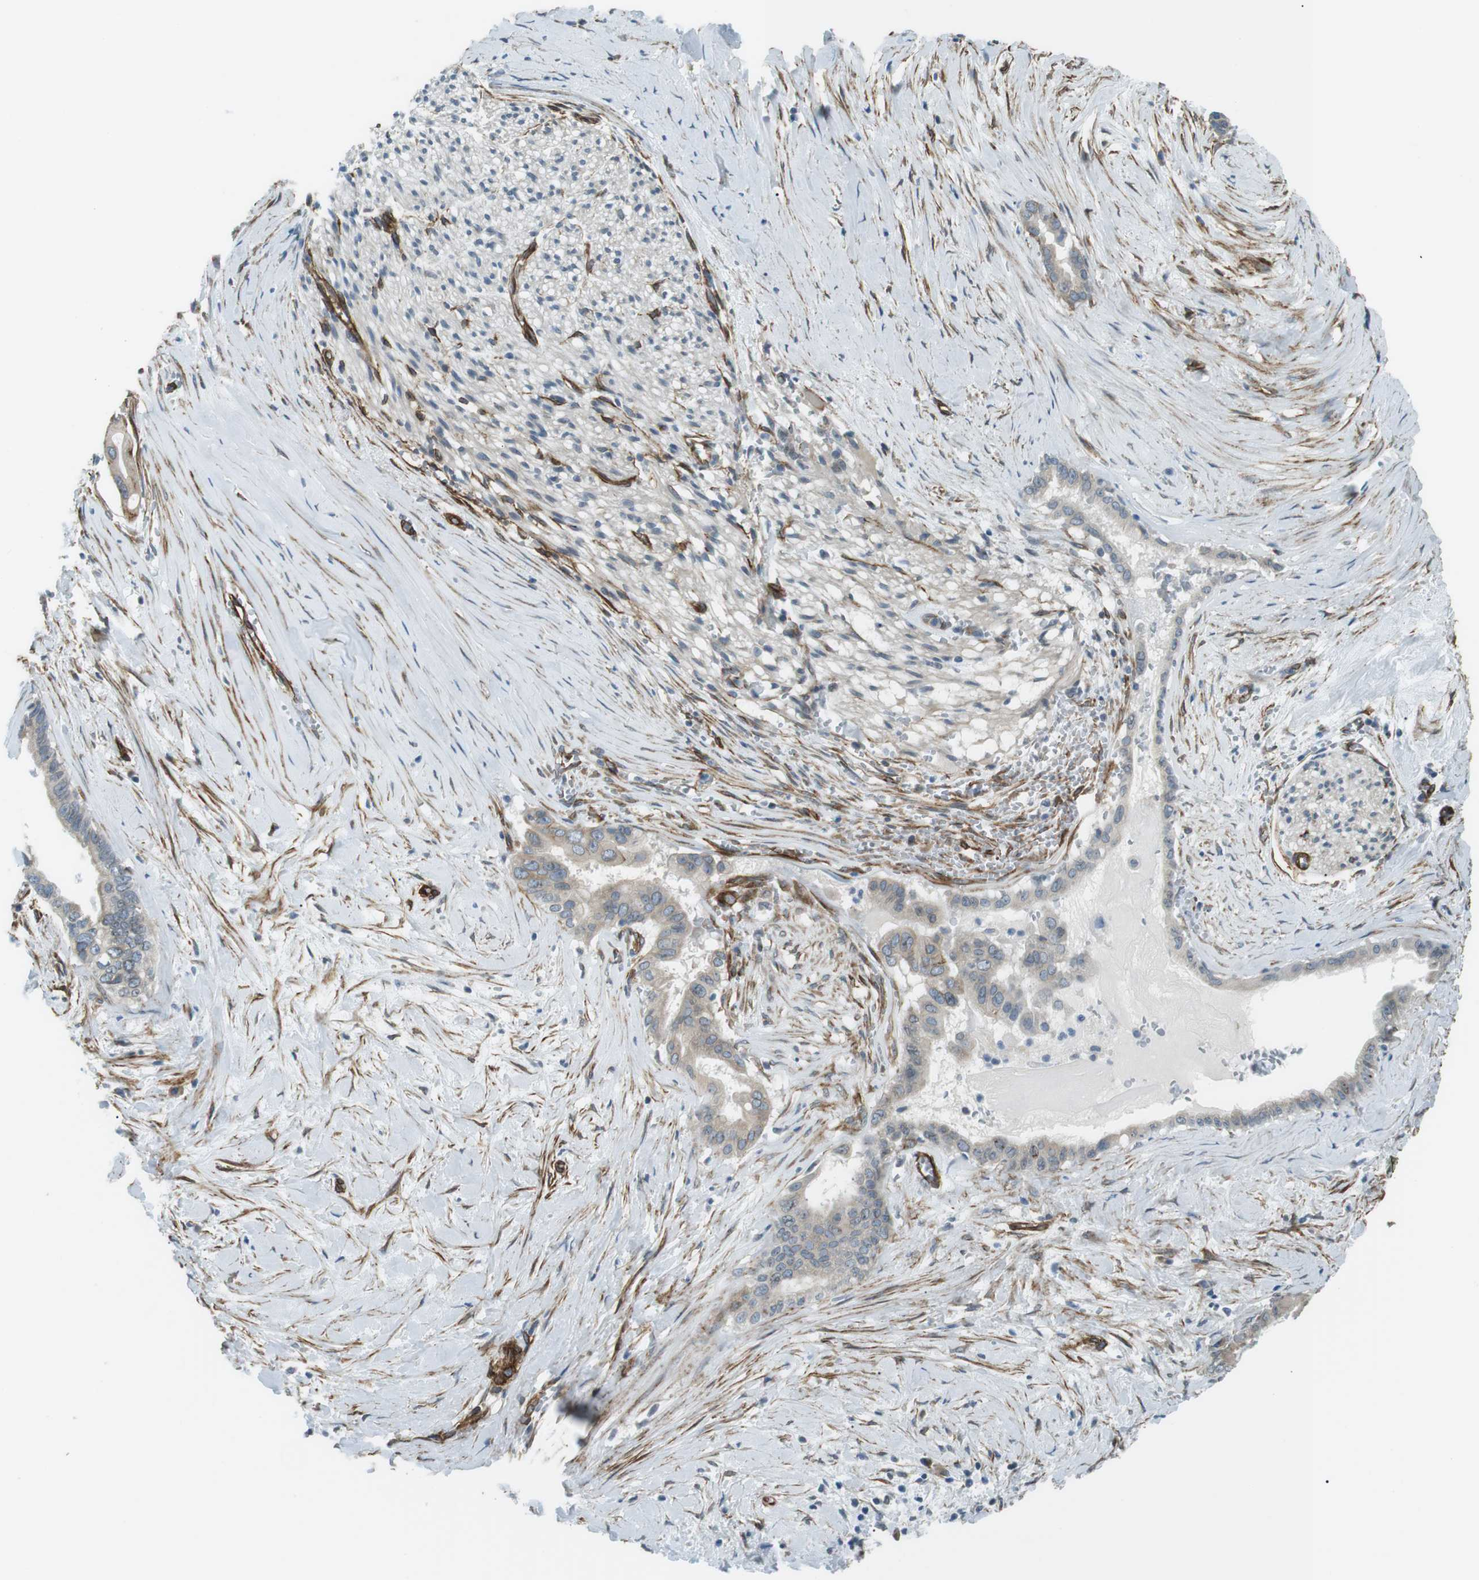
{"staining": {"intensity": "moderate", "quantity": "<25%", "location": "cytoplasmic/membranous"}, "tissue": "pancreatic cancer", "cell_type": "Tumor cells", "image_type": "cancer", "snomed": [{"axis": "morphology", "description": "Adenocarcinoma, NOS"}, {"axis": "topography", "description": "Pancreas"}], "caption": "Moderate cytoplasmic/membranous protein positivity is identified in about <25% of tumor cells in pancreatic cancer.", "gene": "ODR4", "patient": {"sex": "male", "age": 55}}